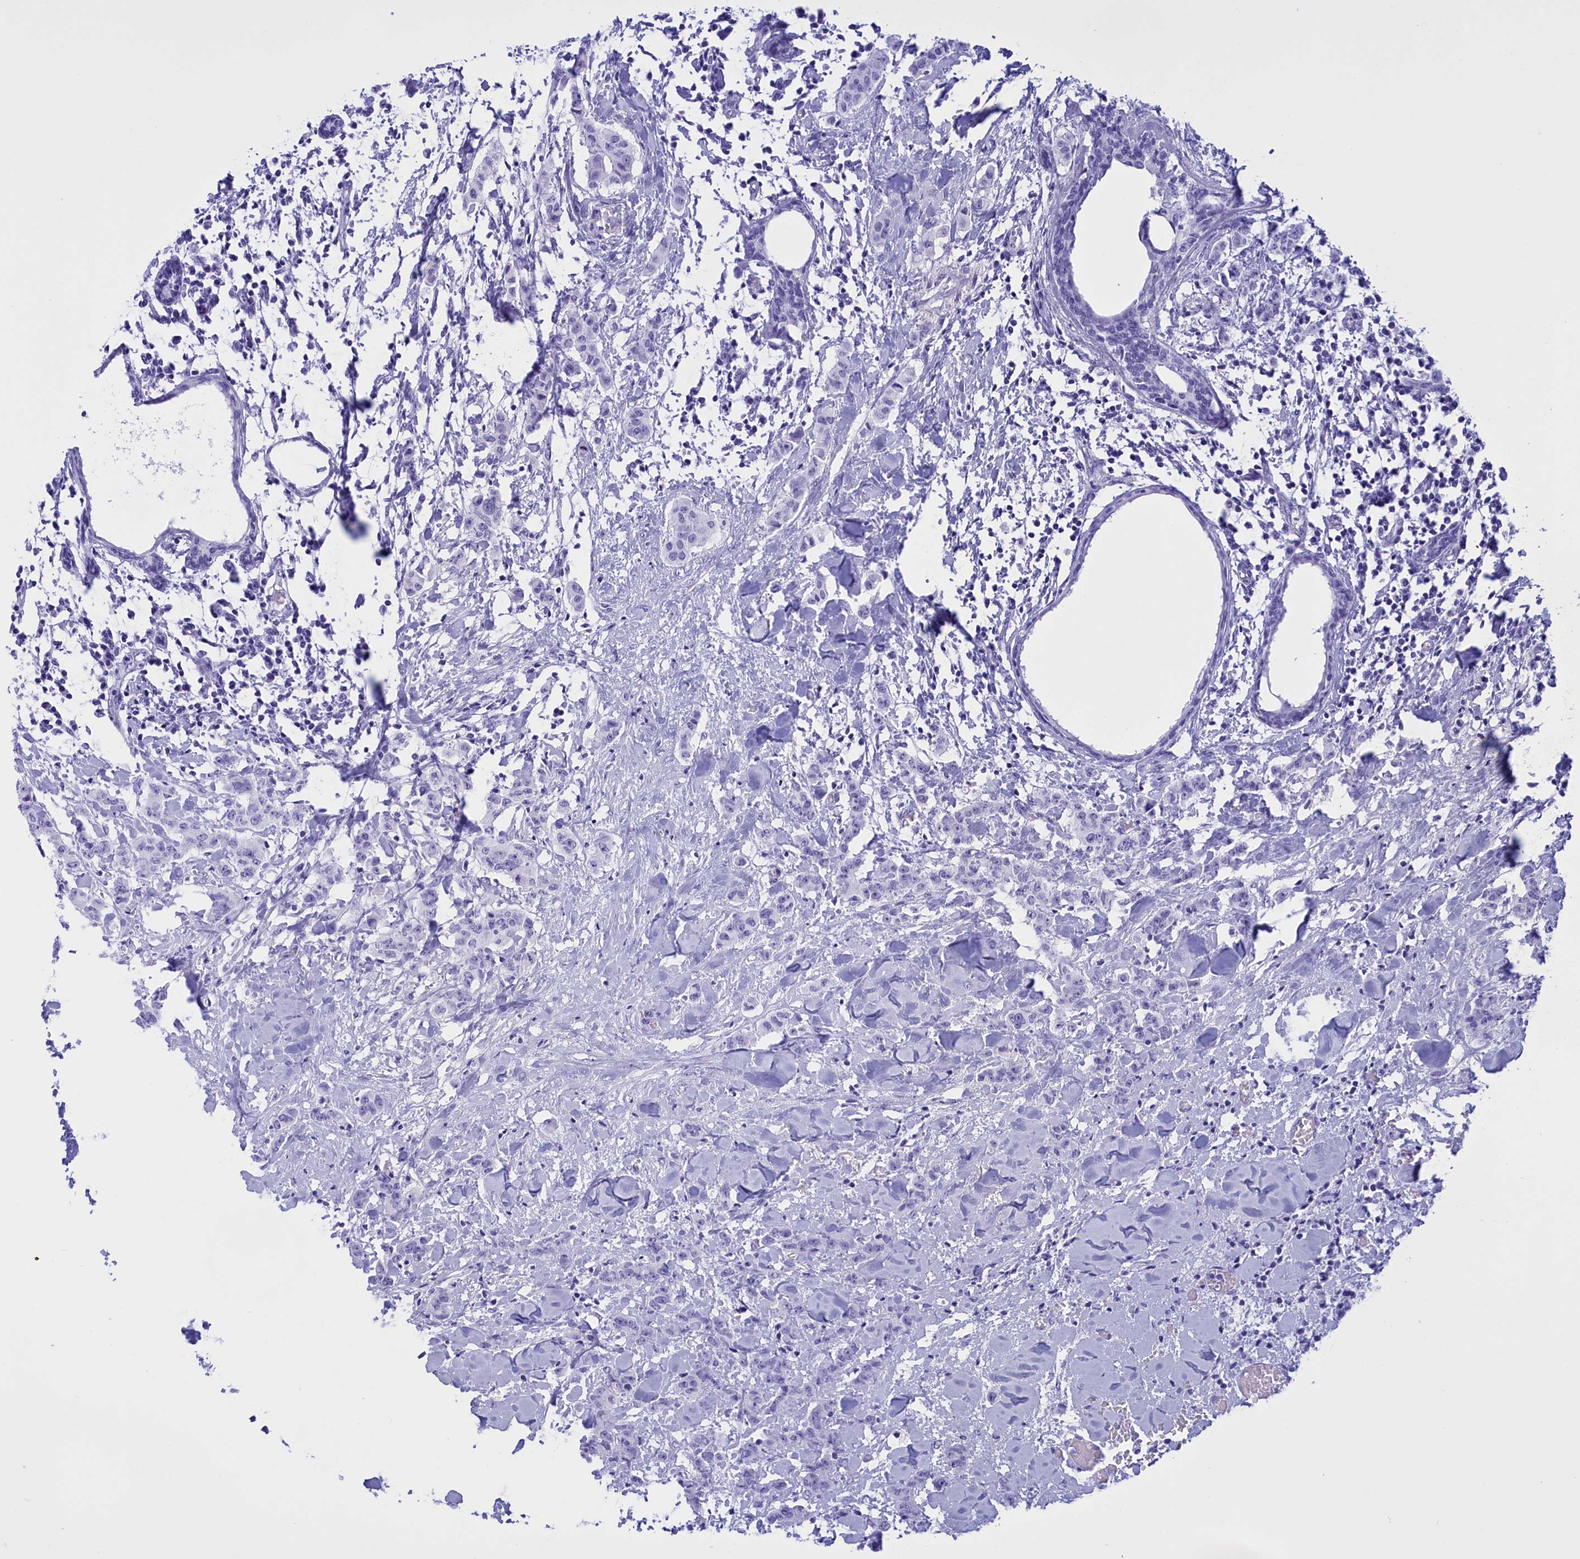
{"staining": {"intensity": "negative", "quantity": "none", "location": "none"}, "tissue": "breast cancer", "cell_type": "Tumor cells", "image_type": "cancer", "snomed": [{"axis": "morphology", "description": "Duct carcinoma"}, {"axis": "topography", "description": "Breast"}], "caption": "Protein analysis of breast cancer demonstrates no significant staining in tumor cells. Nuclei are stained in blue.", "gene": "BRI3", "patient": {"sex": "female", "age": 40}}